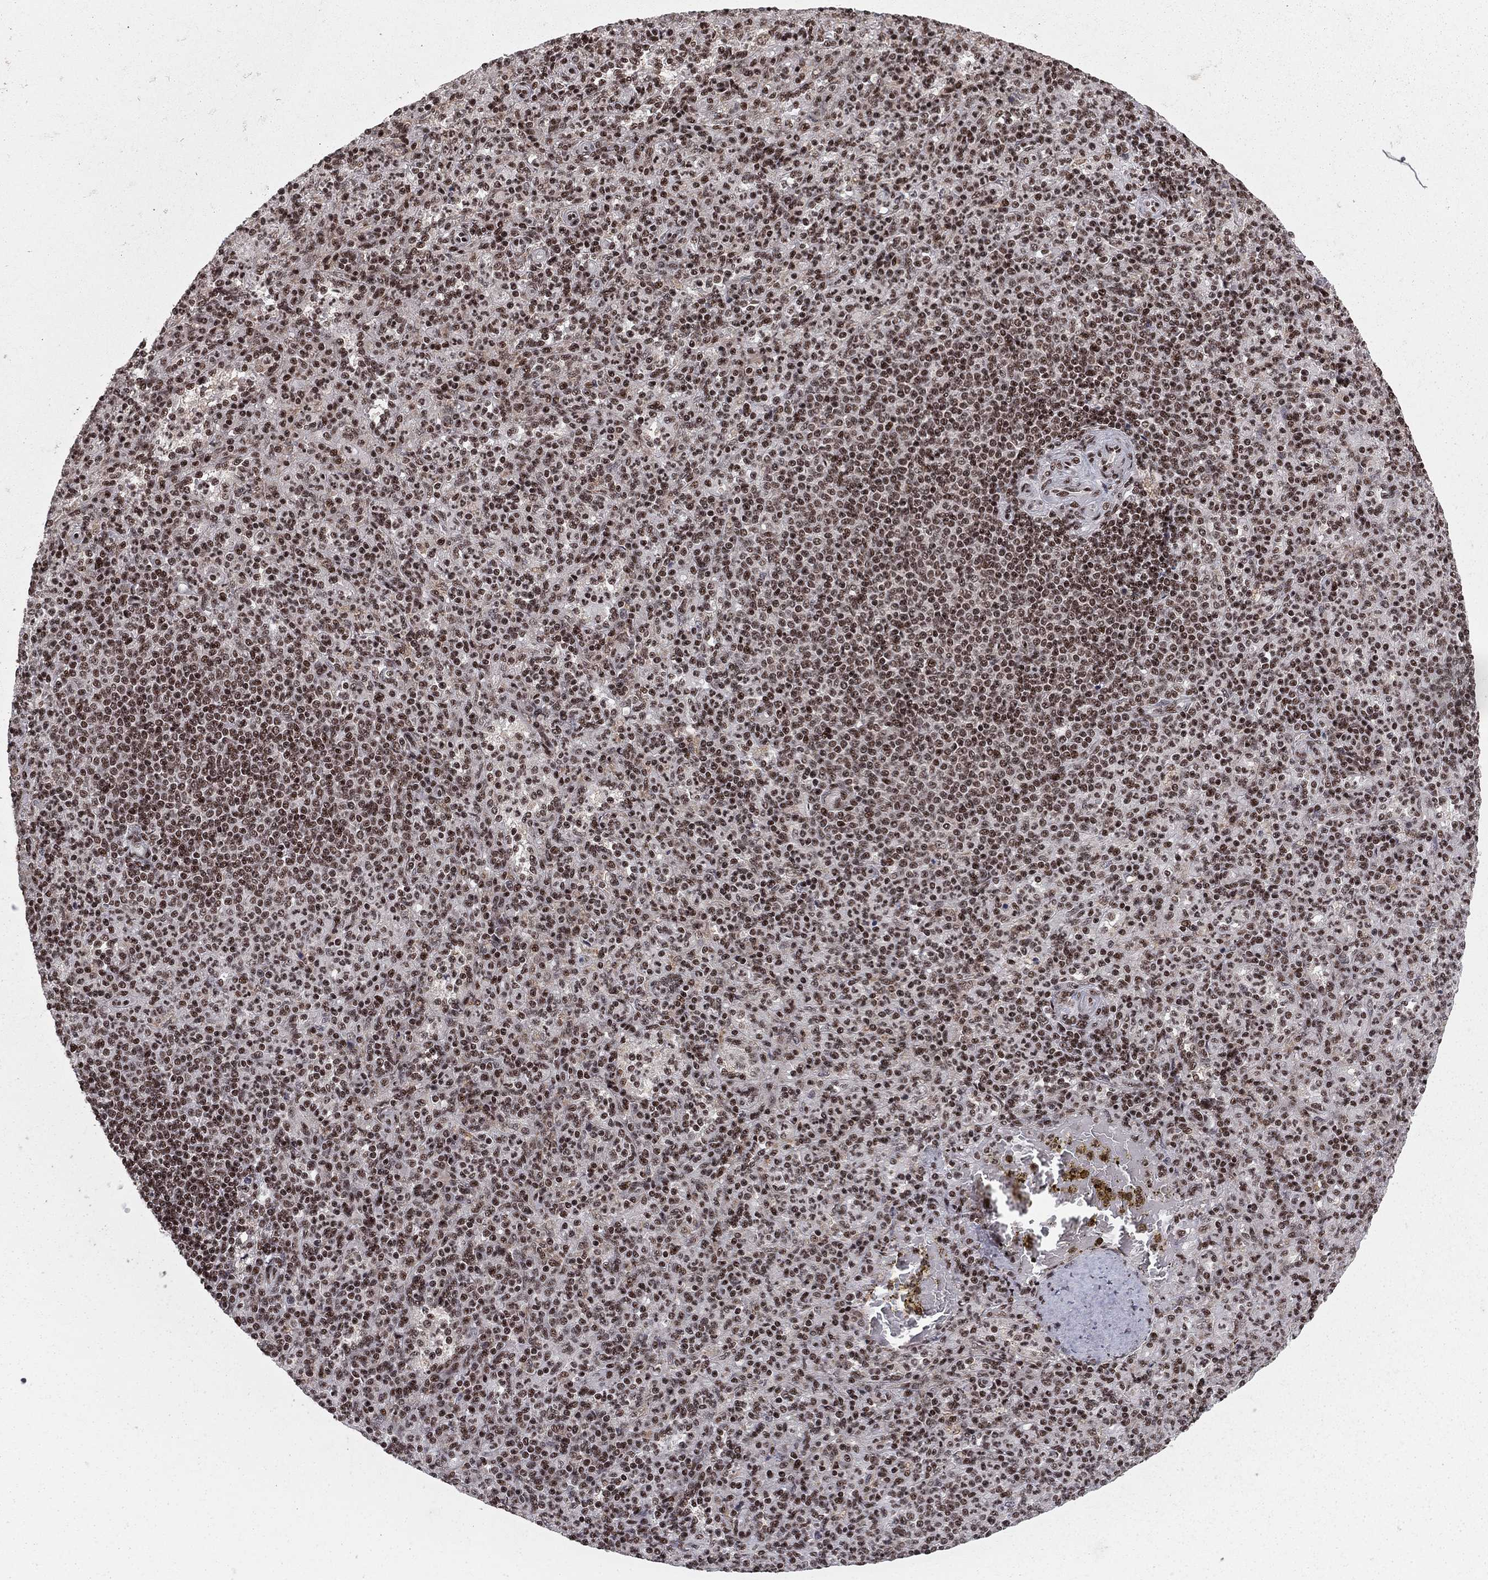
{"staining": {"intensity": "moderate", "quantity": "25%-75%", "location": "nuclear"}, "tissue": "spleen", "cell_type": "Cells in red pulp", "image_type": "normal", "snomed": [{"axis": "morphology", "description": "Normal tissue, NOS"}, {"axis": "topography", "description": "Spleen"}], "caption": "This micrograph demonstrates benign spleen stained with IHC to label a protein in brown. The nuclear of cells in red pulp show moderate positivity for the protein. Nuclei are counter-stained blue.", "gene": "NFYB", "patient": {"sex": "female", "age": 74}}